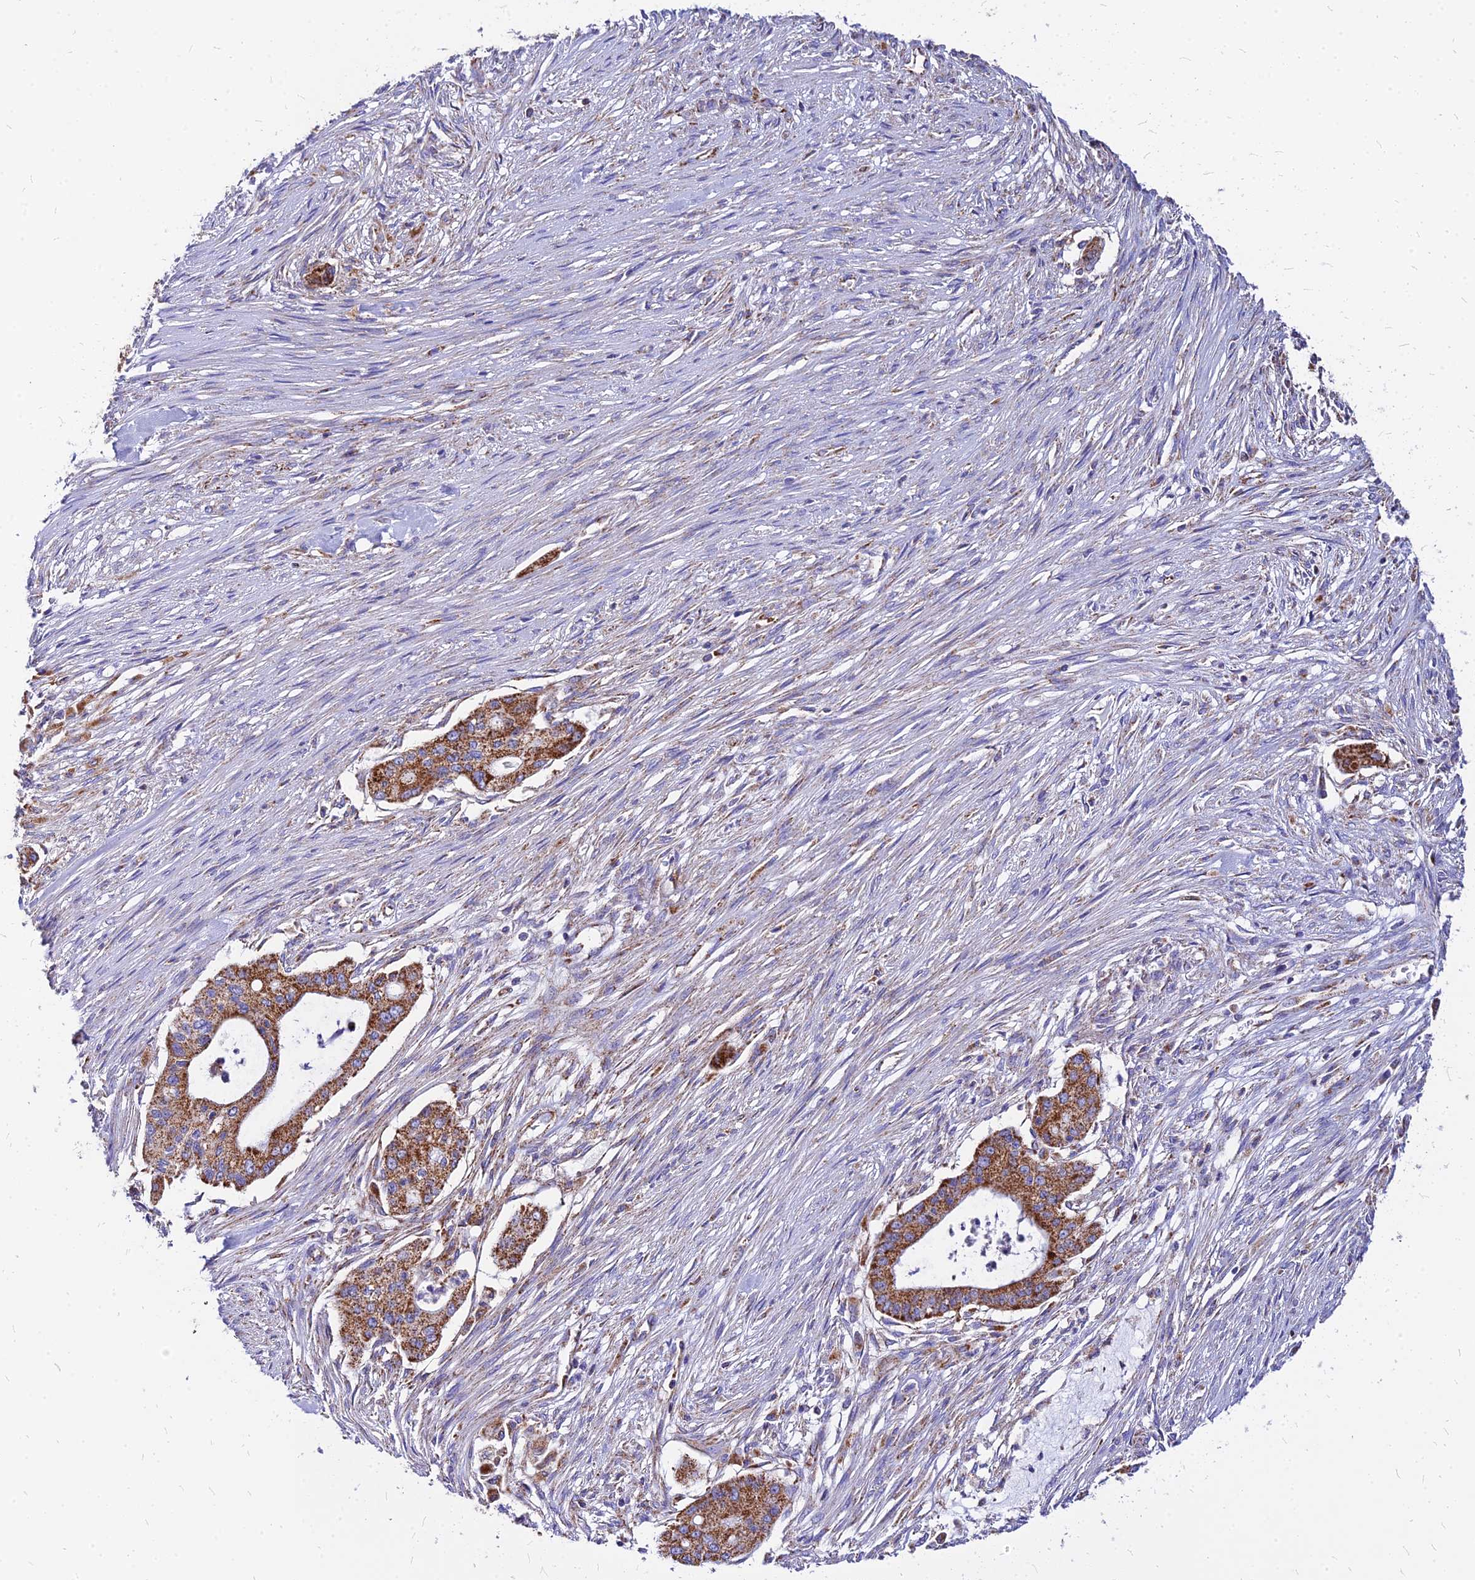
{"staining": {"intensity": "strong", "quantity": ">75%", "location": "cytoplasmic/membranous"}, "tissue": "pancreatic cancer", "cell_type": "Tumor cells", "image_type": "cancer", "snomed": [{"axis": "morphology", "description": "Adenocarcinoma, NOS"}, {"axis": "topography", "description": "Pancreas"}], "caption": "Immunohistochemical staining of pancreatic cancer reveals high levels of strong cytoplasmic/membranous positivity in about >75% of tumor cells. (DAB (3,3'-diaminobenzidine) IHC, brown staining for protein, blue staining for nuclei).", "gene": "DLD", "patient": {"sex": "male", "age": 46}}